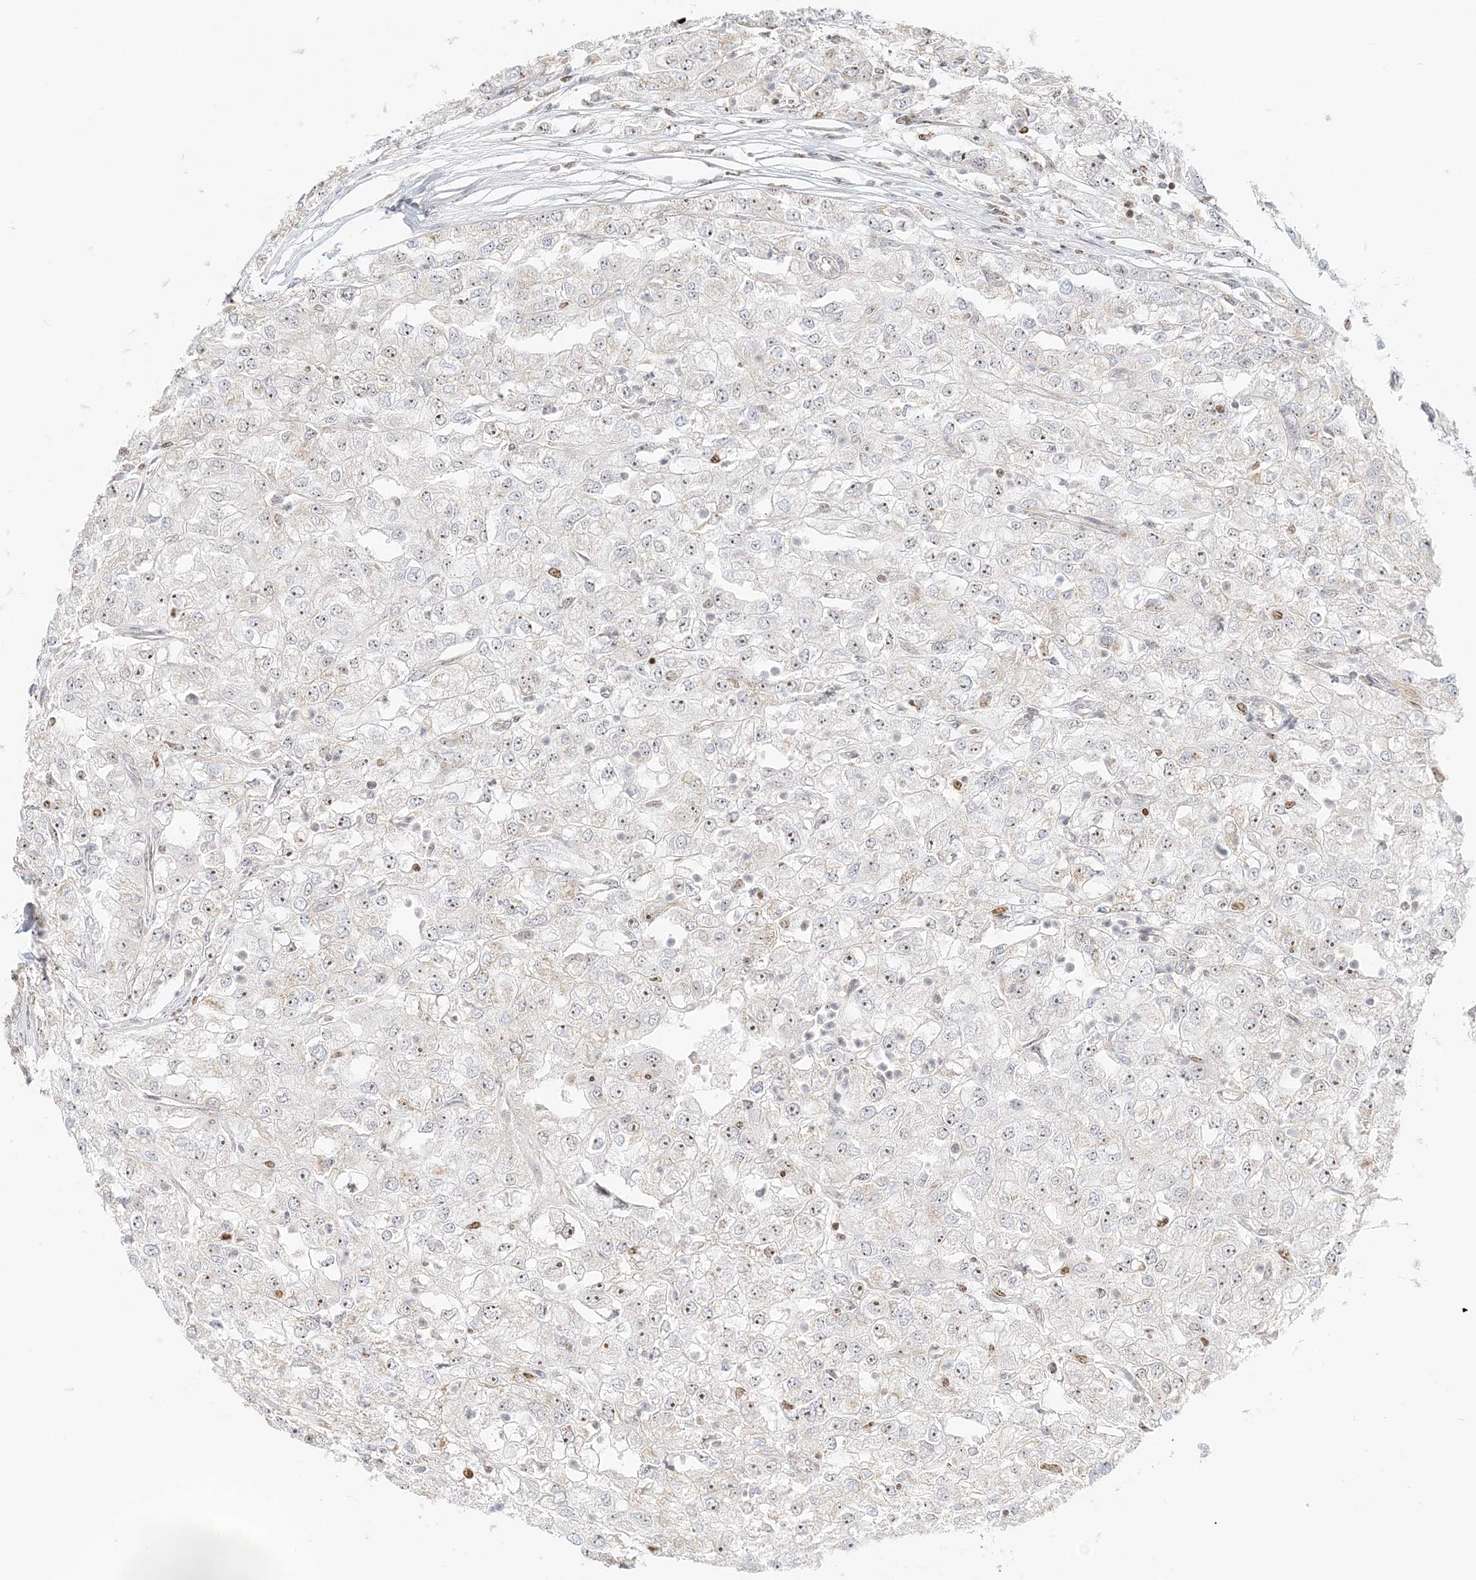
{"staining": {"intensity": "weak", "quantity": "25%-75%", "location": "nuclear"}, "tissue": "renal cancer", "cell_type": "Tumor cells", "image_type": "cancer", "snomed": [{"axis": "morphology", "description": "Adenocarcinoma, NOS"}, {"axis": "topography", "description": "Kidney"}], "caption": "Approximately 25%-75% of tumor cells in human adenocarcinoma (renal) exhibit weak nuclear protein expression as visualized by brown immunohistochemical staining.", "gene": "UBE2F", "patient": {"sex": "female", "age": 54}}